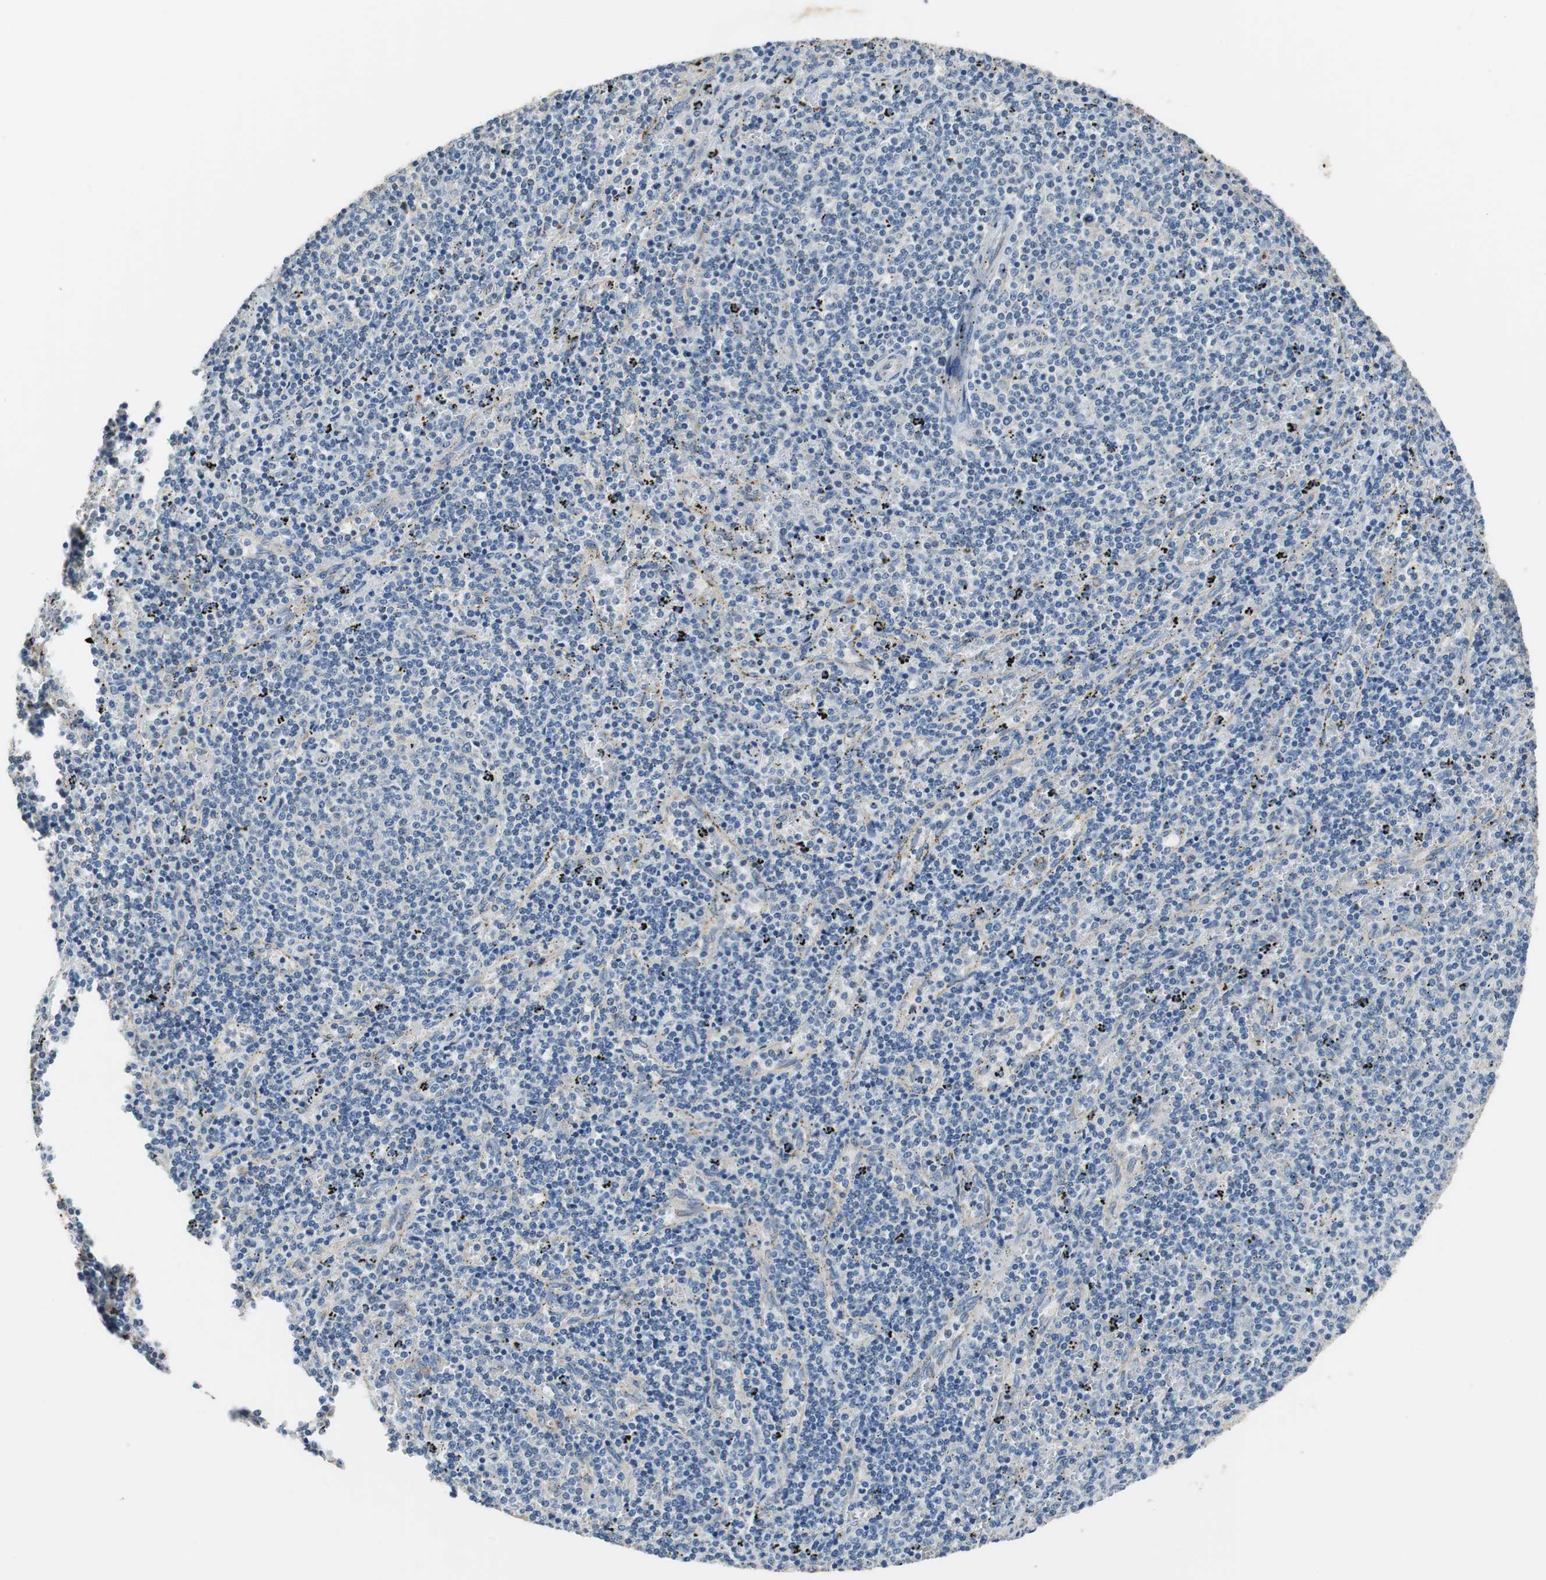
{"staining": {"intensity": "negative", "quantity": "none", "location": "none"}, "tissue": "lymphoma", "cell_type": "Tumor cells", "image_type": "cancer", "snomed": [{"axis": "morphology", "description": "Malignant lymphoma, non-Hodgkin's type, Low grade"}, {"axis": "topography", "description": "Spleen"}], "caption": "Tumor cells show no significant protein expression in lymphoma. (Stains: DAB (3,3'-diaminobenzidine) immunohistochemistry (IHC) with hematoxylin counter stain, Microscopy: brightfield microscopy at high magnification).", "gene": "ALDH4A1", "patient": {"sex": "female", "age": 50}}